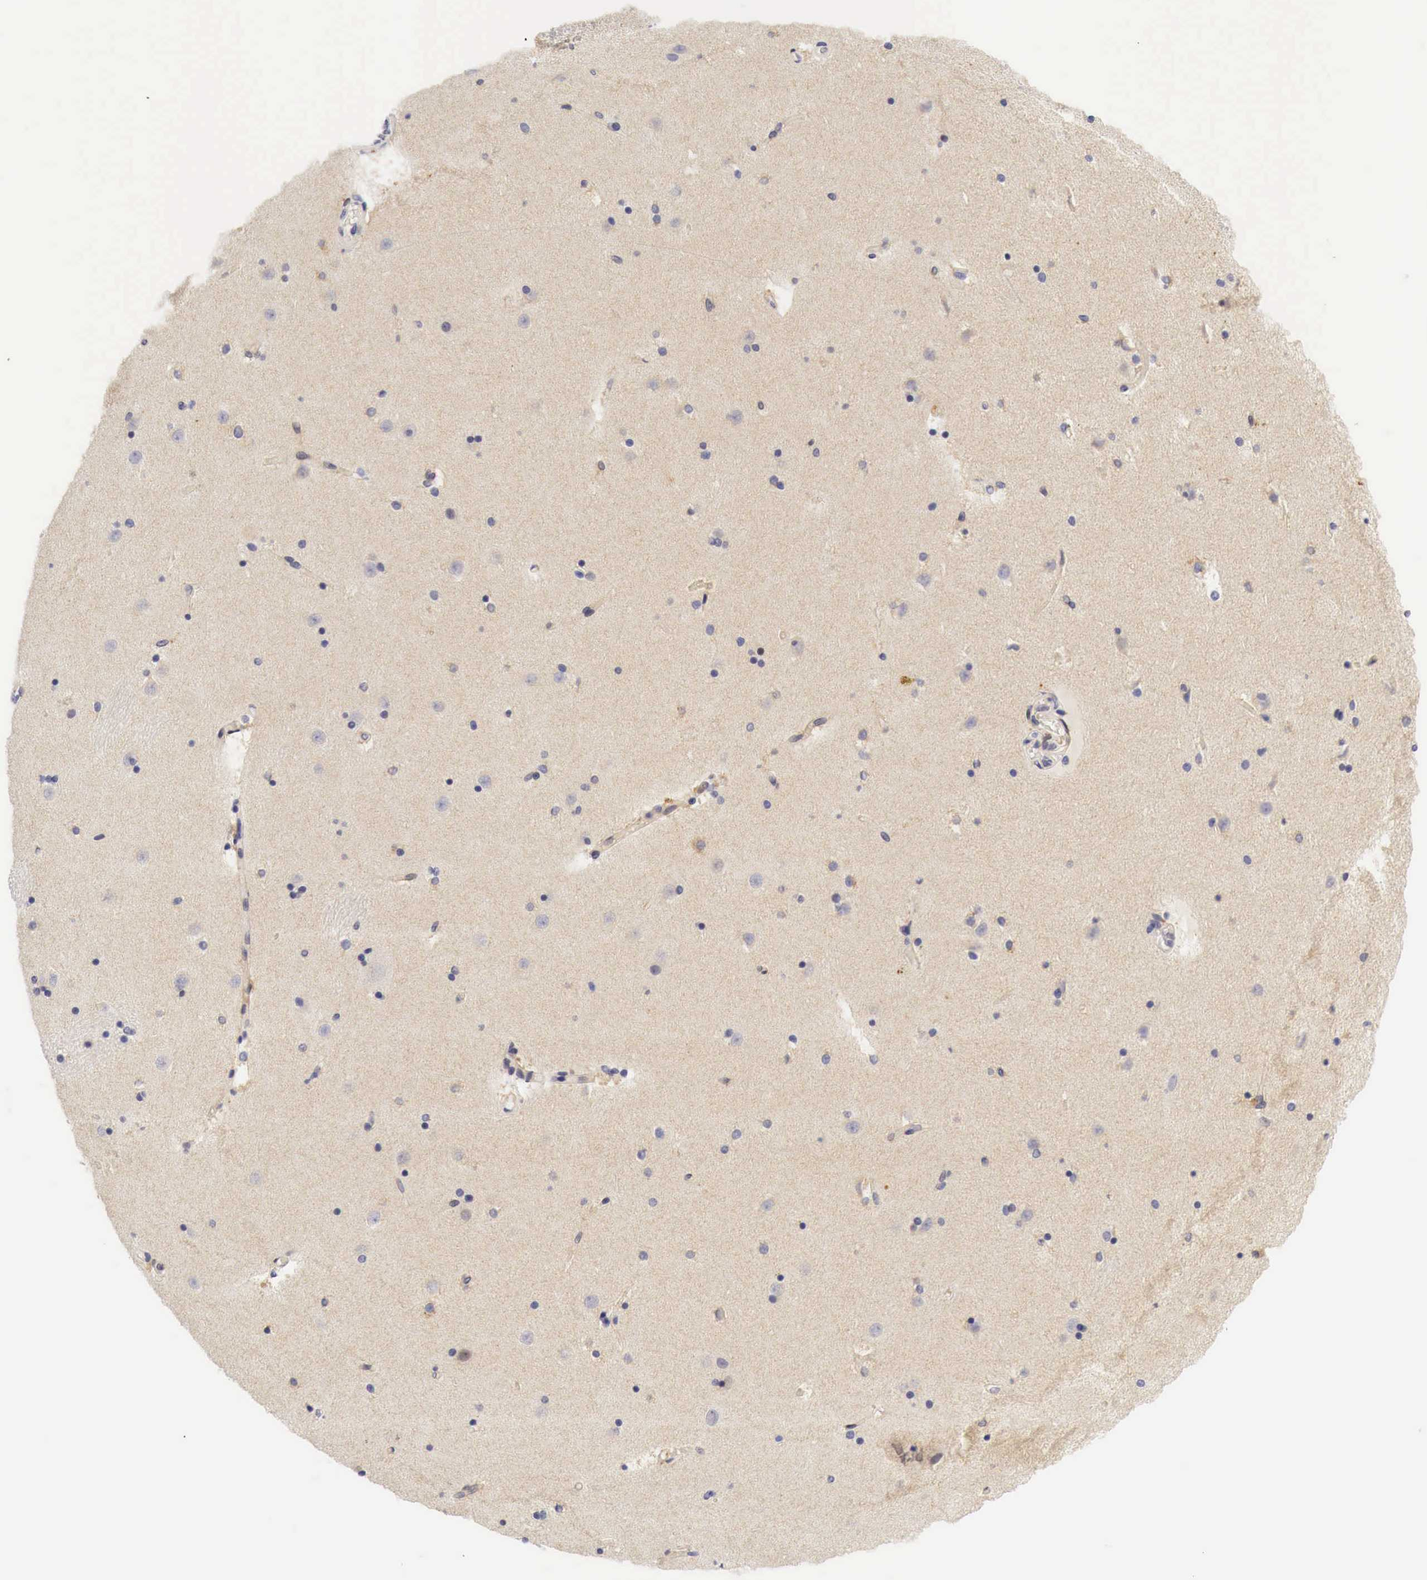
{"staining": {"intensity": "negative", "quantity": "none", "location": "none"}, "tissue": "caudate", "cell_type": "Glial cells", "image_type": "normal", "snomed": [{"axis": "morphology", "description": "Normal tissue, NOS"}, {"axis": "topography", "description": "Lateral ventricle wall"}], "caption": "Human caudate stained for a protein using immunohistochemistry exhibits no staining in glial cells.", "gene": "CASP3", "patient": {"sex": "male", "age": 45}}